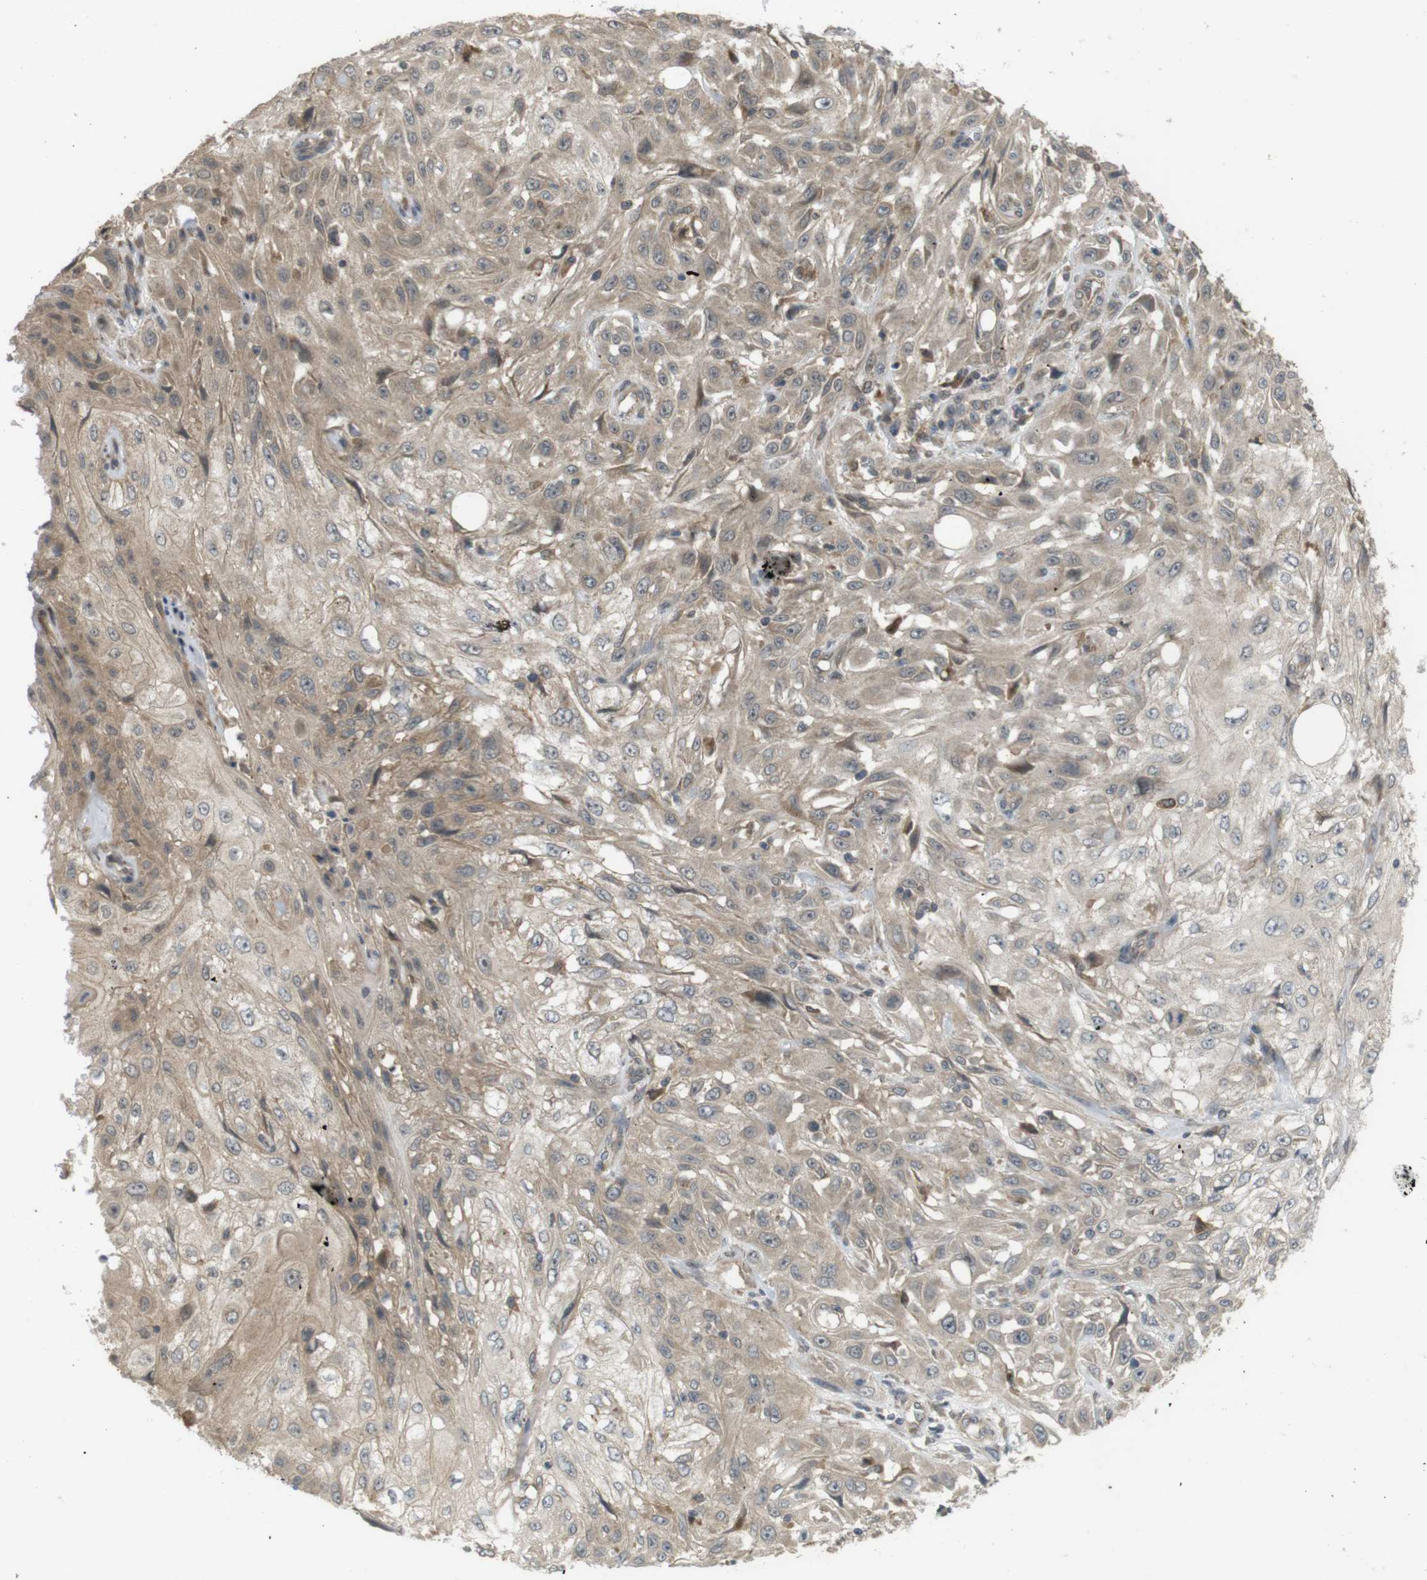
{"staining": {"intensity": "moderate", "quantity": "25%-75%", "location": "cytoplasmic/membranous"}, "tissue": "skin cancer", "cell_type": "Tumor cells", "image_type": "cancer", "snomed": [{"axis": "morphology", "description": "Squamous cell carcinoma, NOS"}, {"axis": "topography", "description": "Skin"}], "caption": "Protein expression analysis of human skin squamous cell carcinoma reveals moderate cytoplasmic/membranous positivity in approximately 25%-75% of tumor cells.", "gene": "RNF130", "patient": {"sex": "male", "age": 75}}